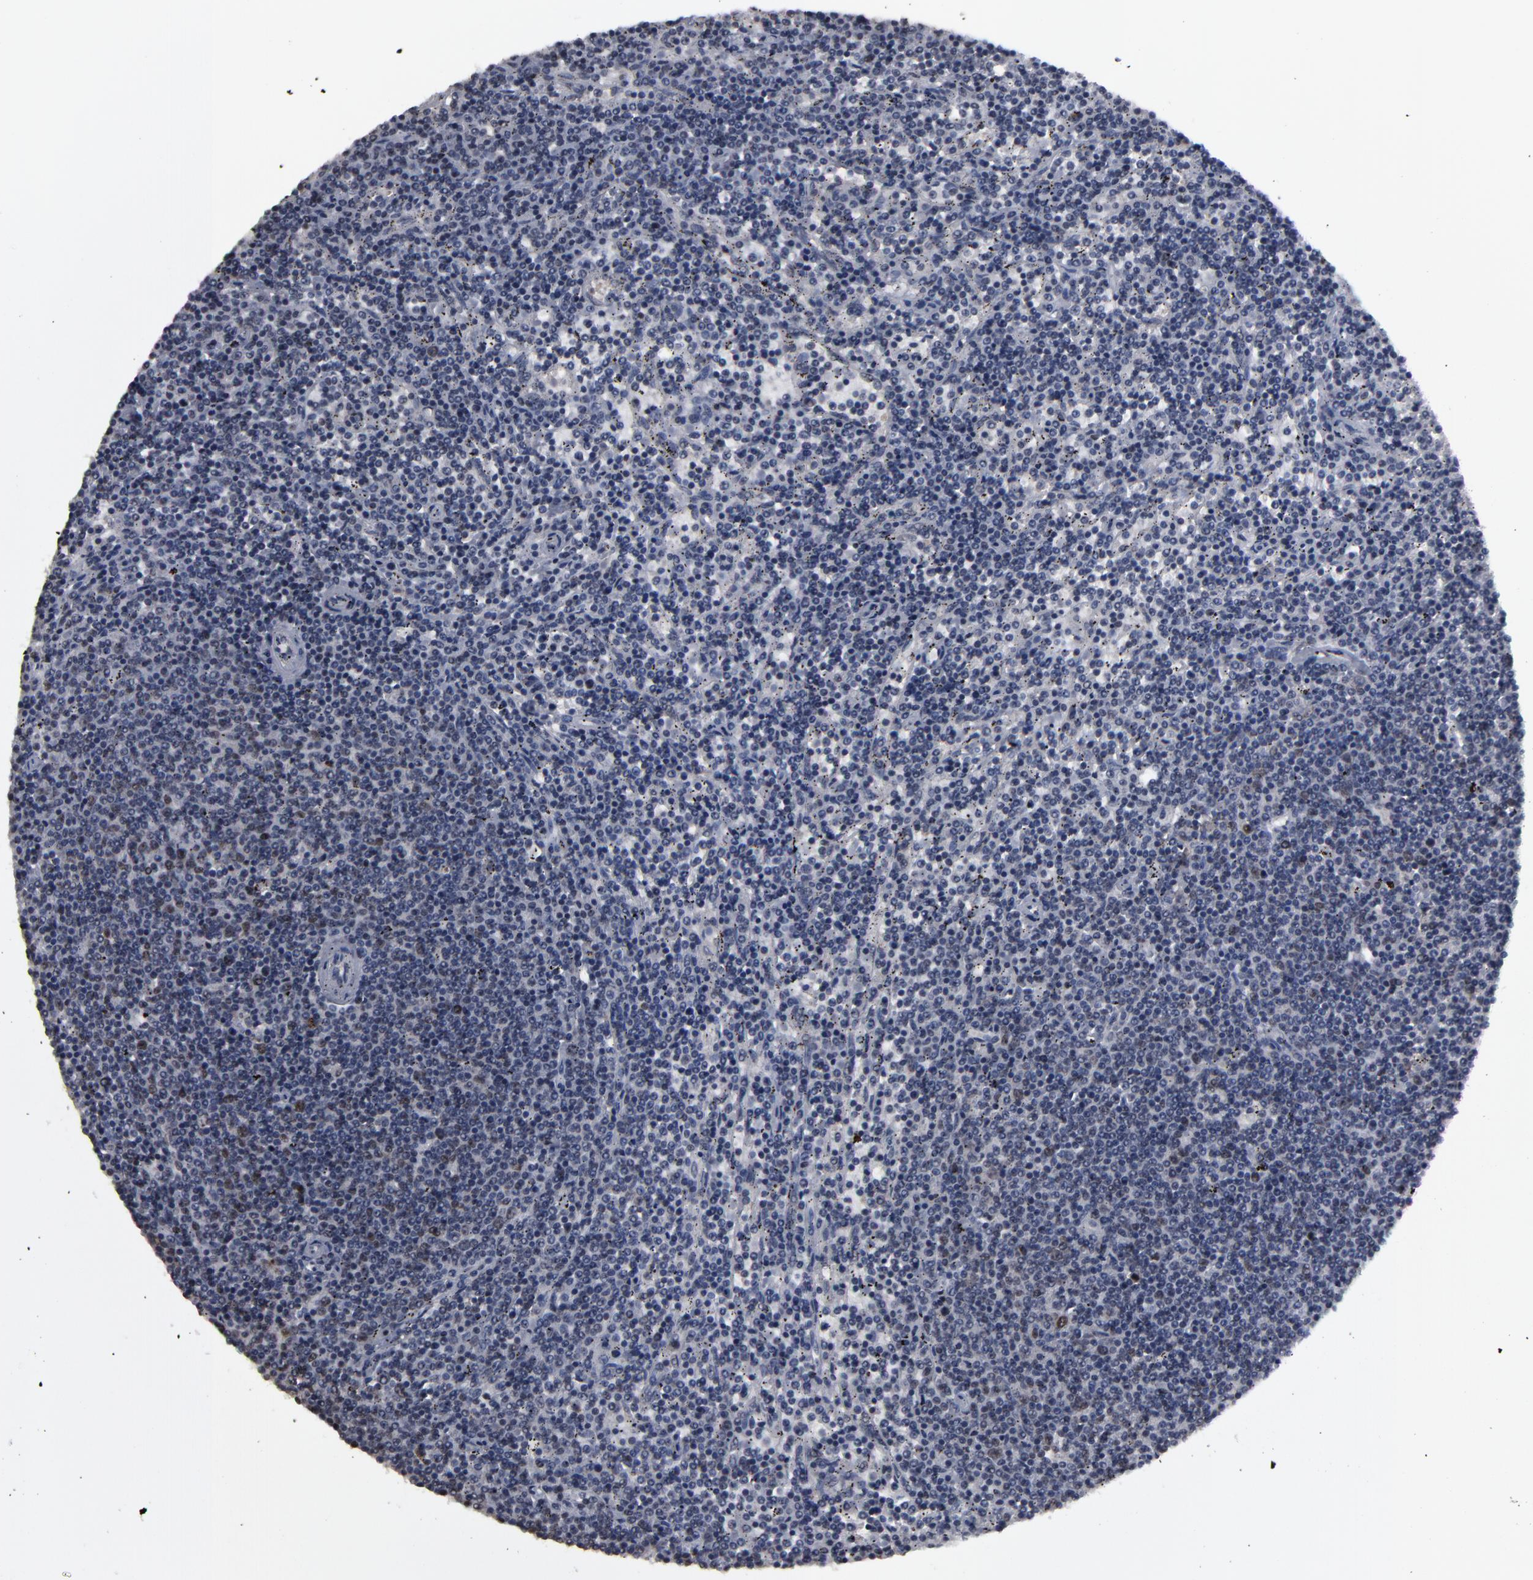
{"staining": {"intensity": "weak", "quantity": "<25%", "location": "nuclear"}, "tissue": "lymphoma", "cell_type": "Tumor cells", "image_type": "cancer", "snomed": [{"axis": "morphology", "description": "Malignant lymphoma, non-Hodgkin's type, Low grade"}, {"axis": "topography", "description": "Spleen"}], "caption": "Histopathology image shows no protein expression in tumor cells of lymphoma tissue.", "gene": "SSRP1", "patient": {"sex": "female", "age": 50}}